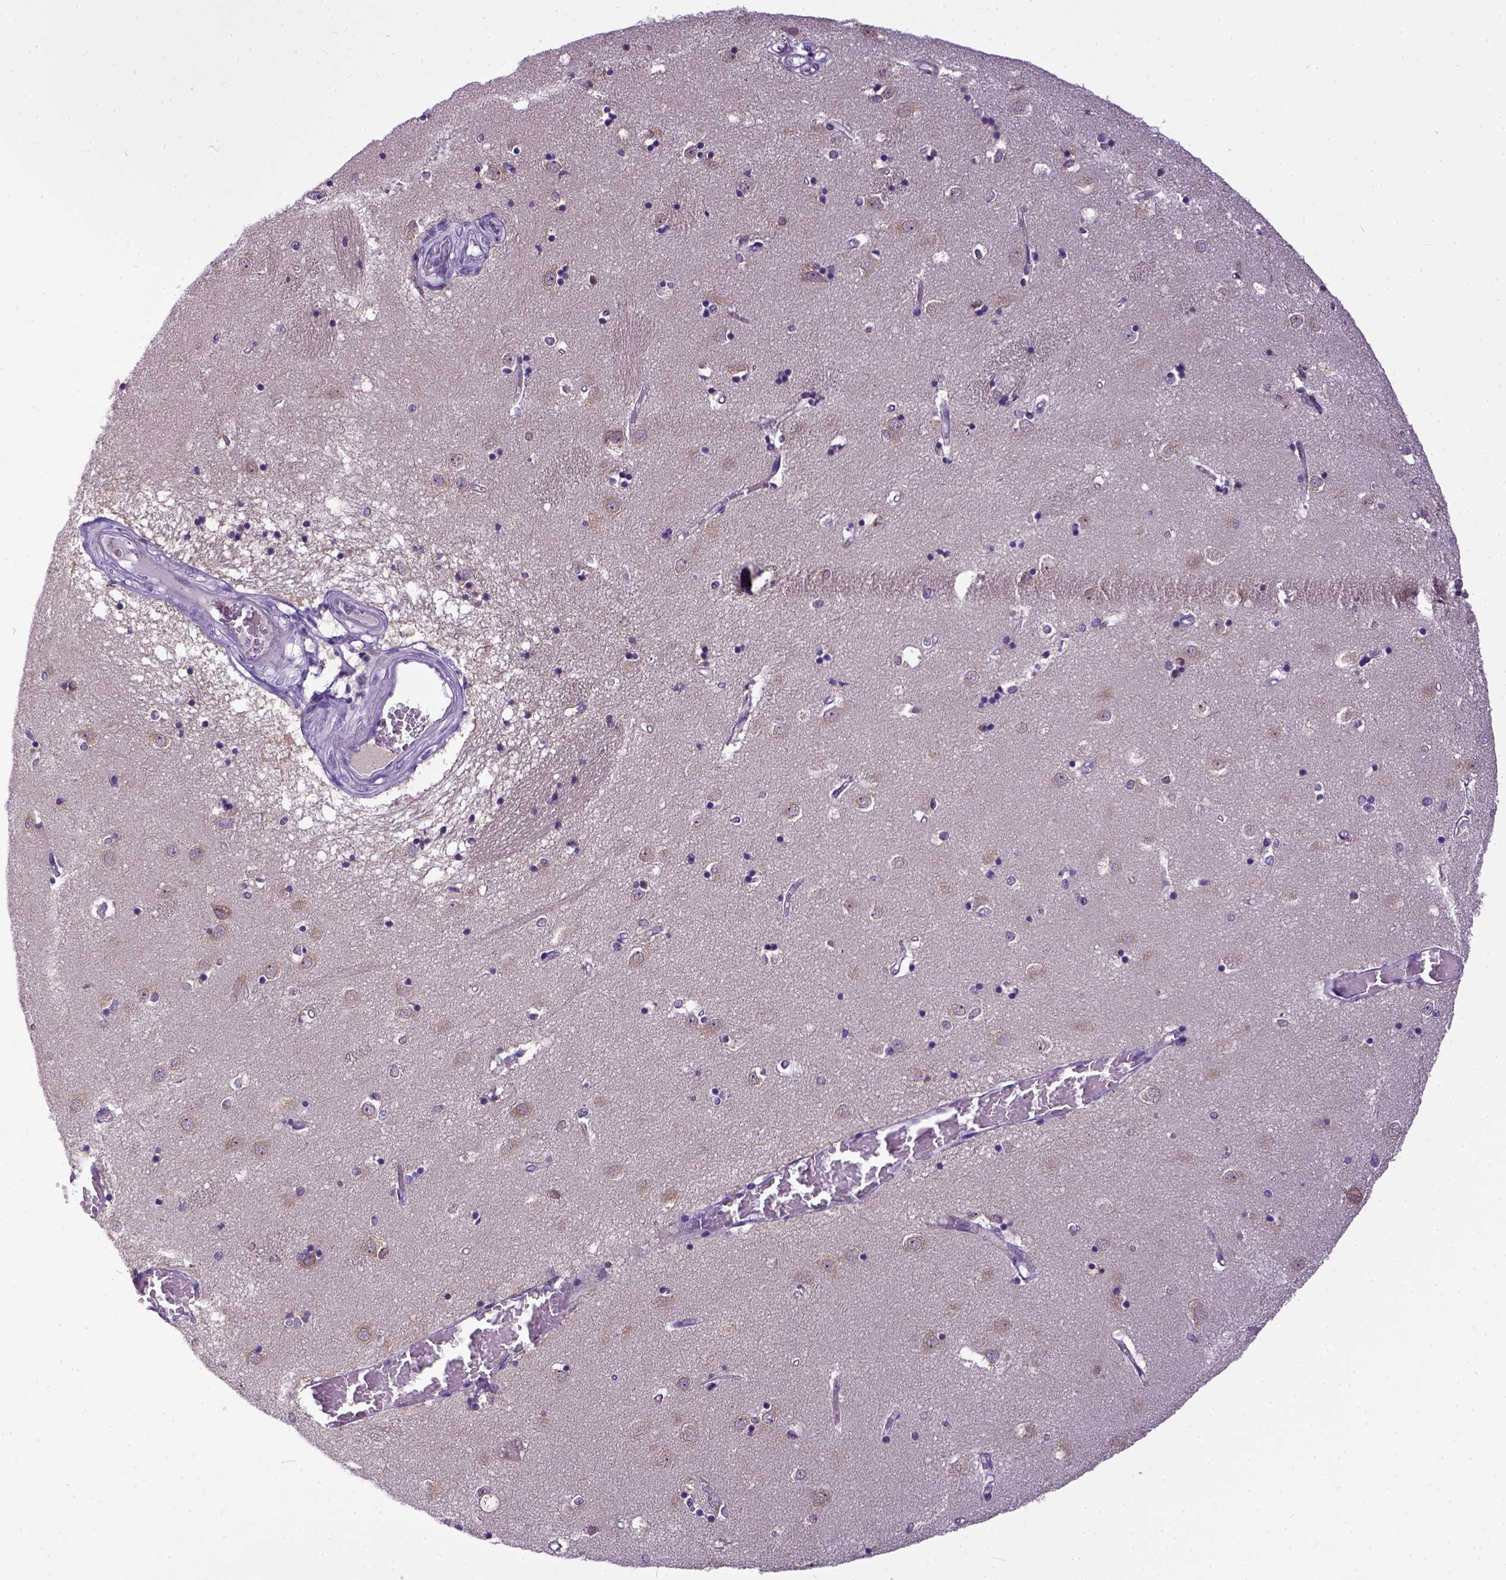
{"staining": {"intensity": "strong", "quantity": "<25%", "location": "cytoplasmic/membranous"}, "tissue": "caudate", "cell_type": "Glial cells", "image_type": "normal", "snomed": [{"axis": "morphology", "description": "Normal tissue, NOS"}, {"axis": "topography", "description": "Lateral ventricle wall"}], "caption": "Strong cytoplasmic/membranous expression for a protein is identified in about <25% of glial cells of normal caudate using immunohistochemistry.", "gene": "NEK5", "patient": {"sex": "male", "age": 54}}